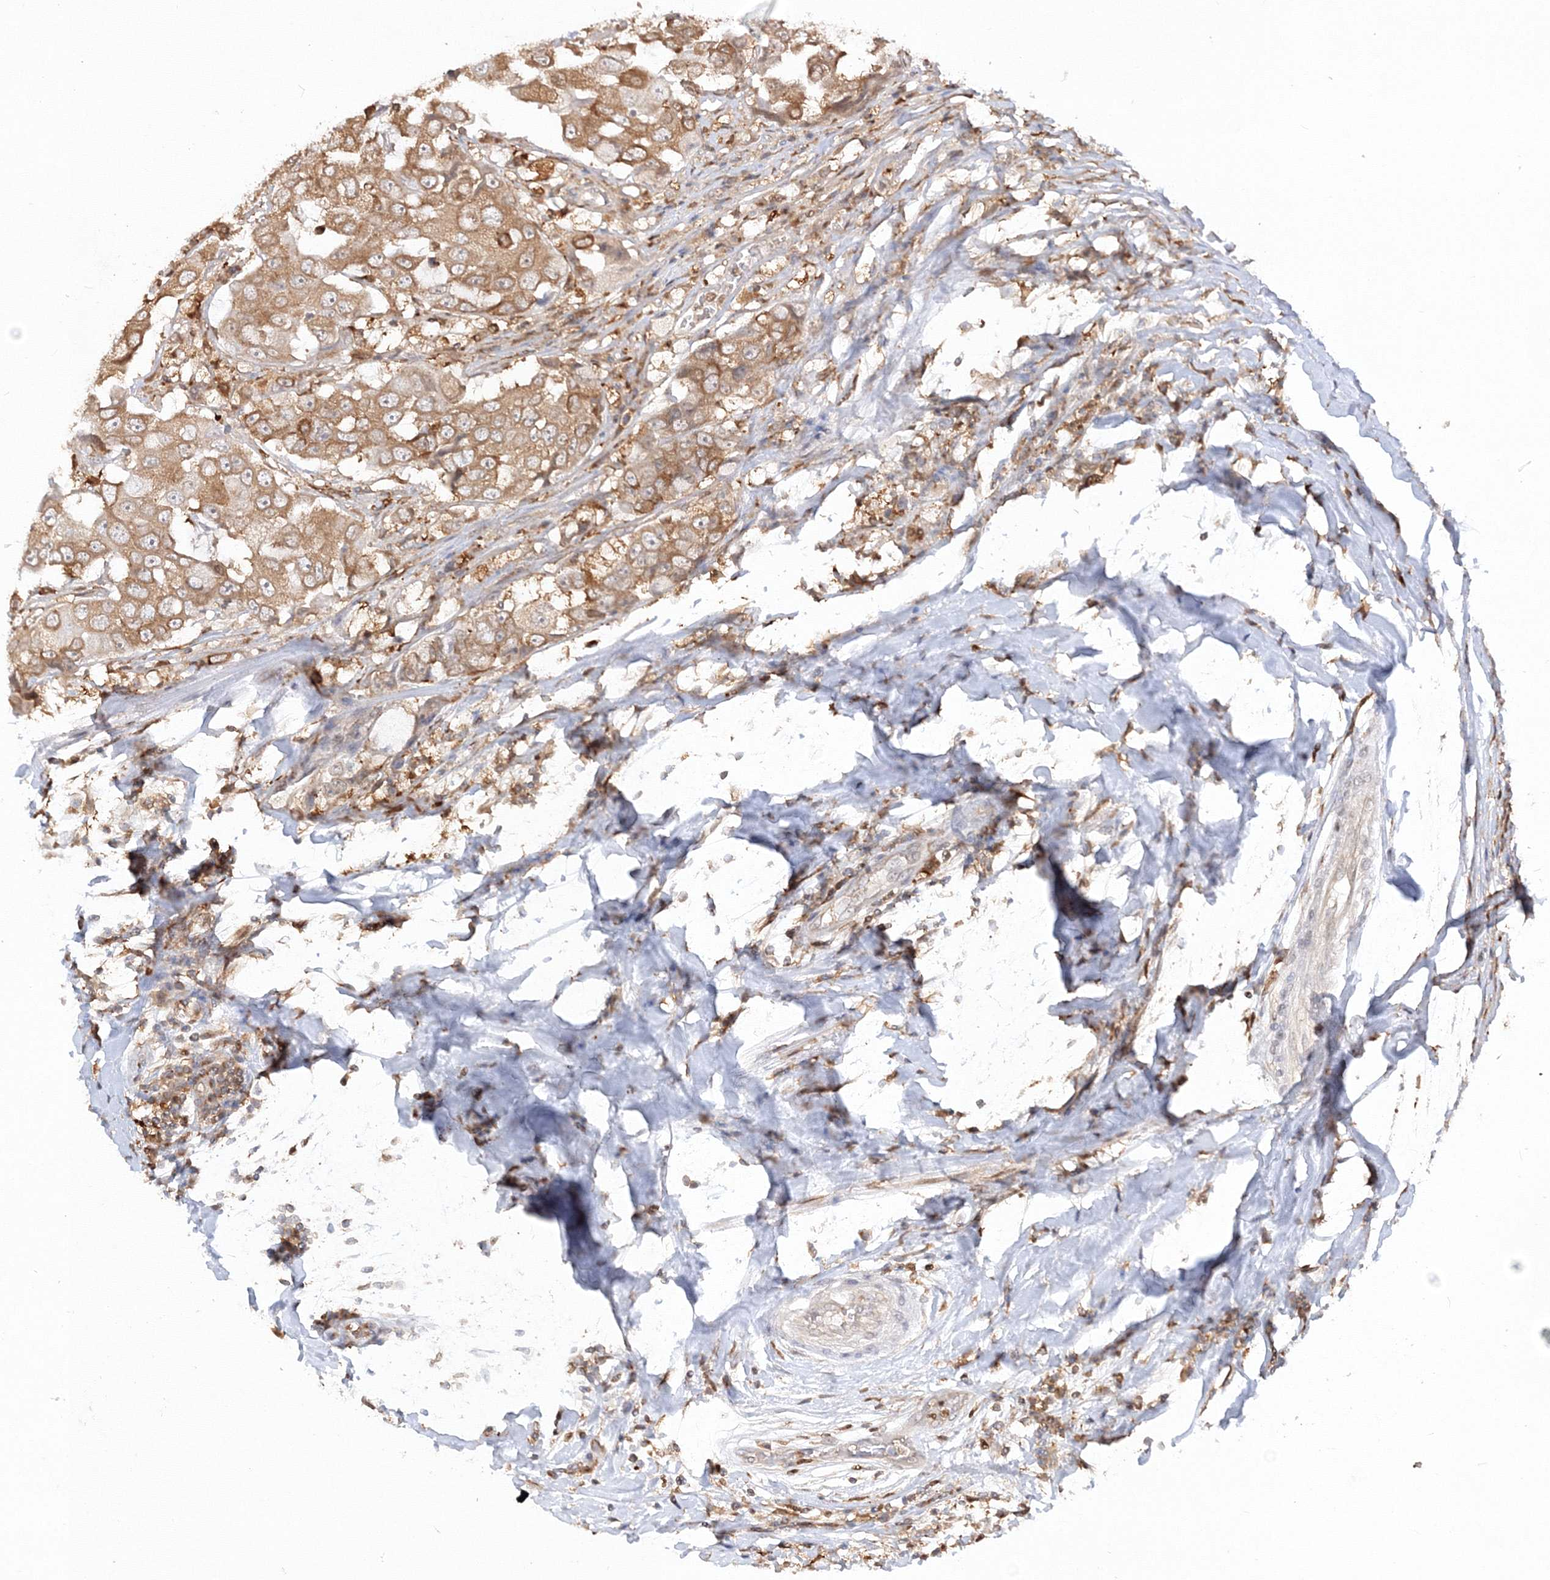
{"staining": {"intensity": "moderate", "quantity": ">75%", "location": "cytoplasmic/membranous"}, "tissue": "breast cancer", "cell_type": "Tumor cells", "image_type": "cancer", "snomed": [{"axis": "morphology", "description": "Duct carcinoma"}, {"axis": "topography", "description": "Breast"}], "caption": "About >75% of tumor cells in human invasive ductal carcinoma (breast) display moderate cytoplasmic/membranous protein positivity as visualized by brown immunohistochemical staining.", "gene": "TMEM50B", "patient": {"sex": "female", "age": 27}}